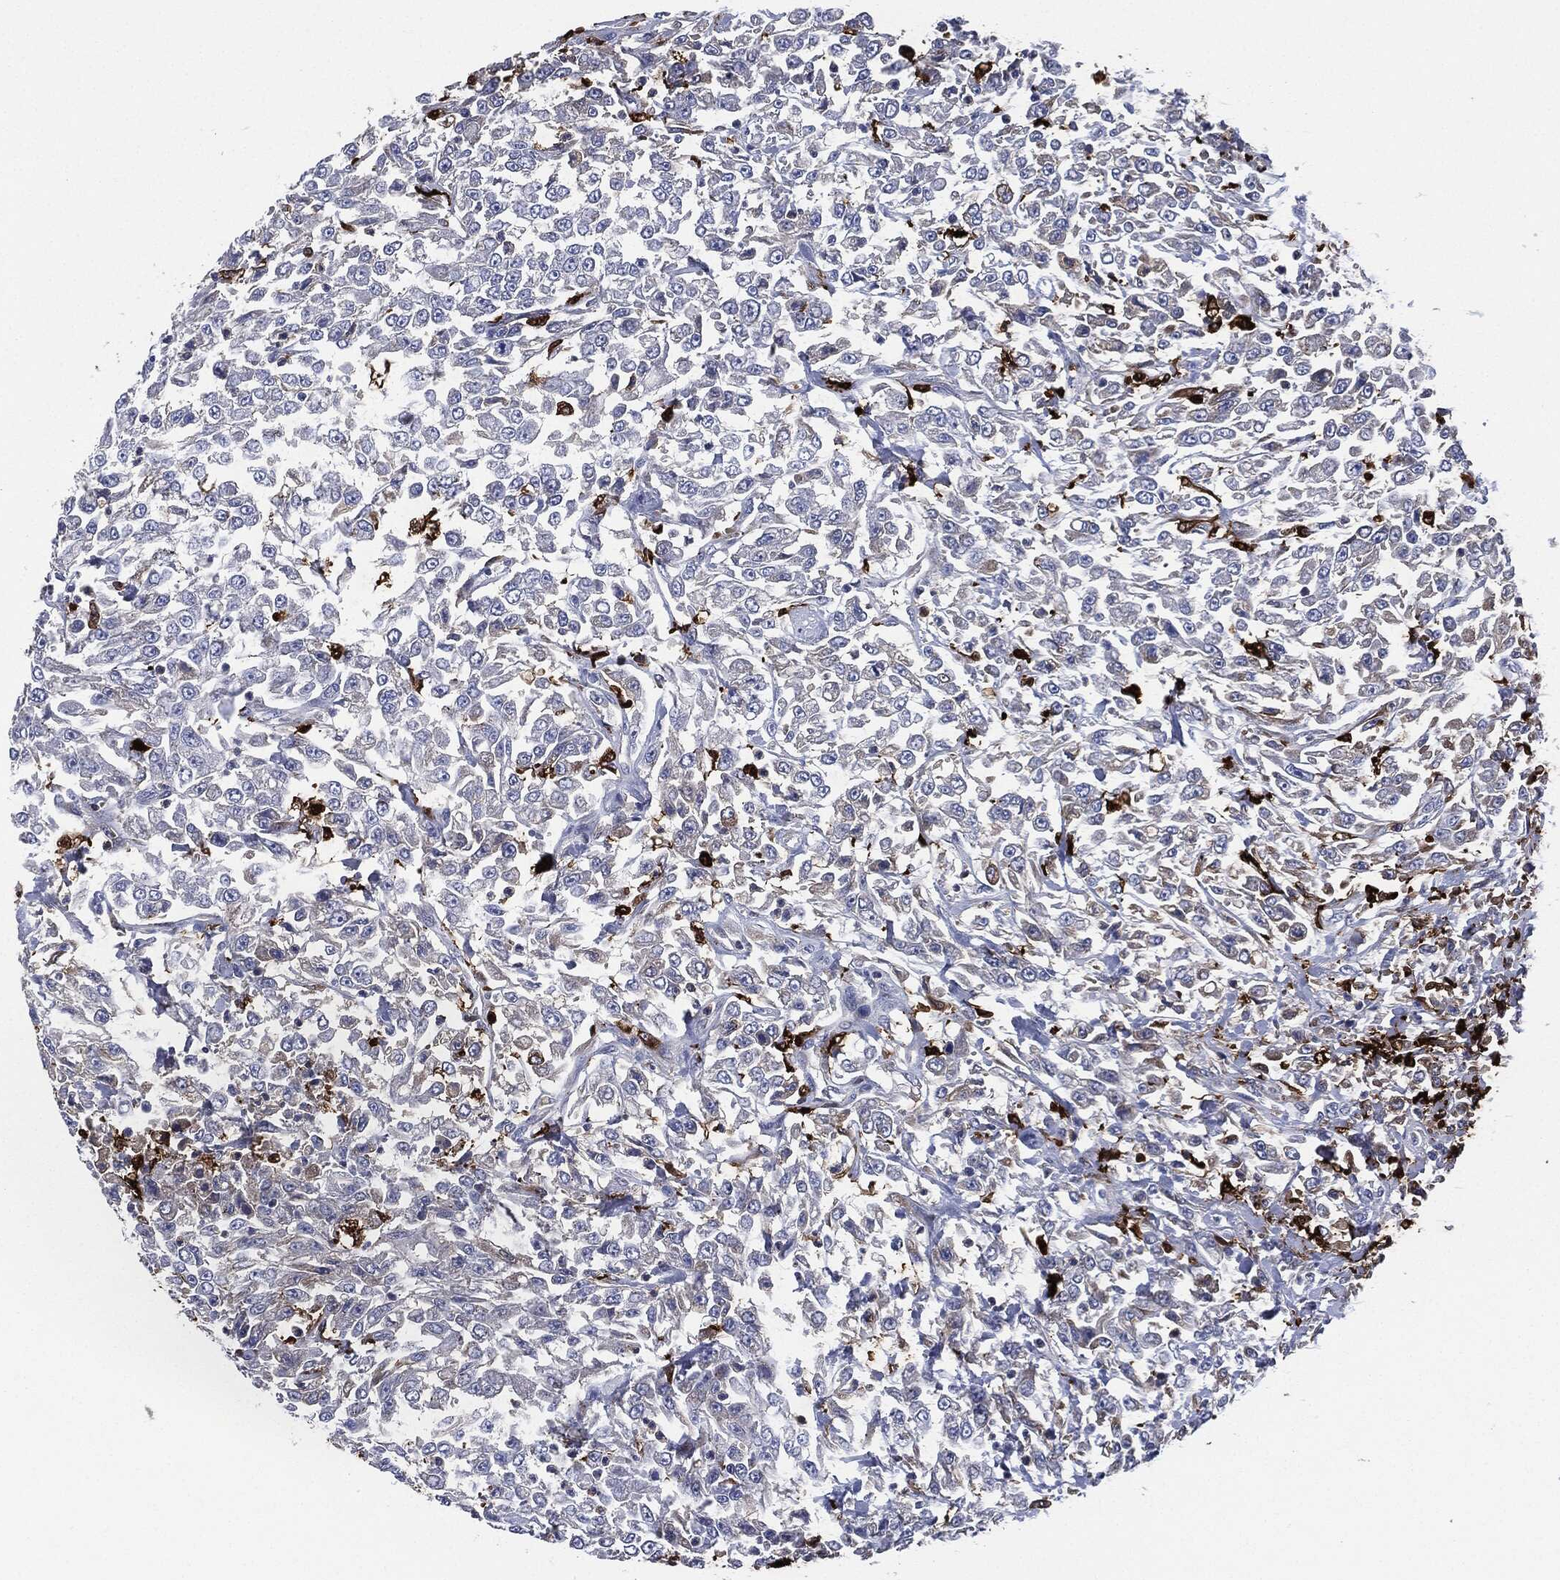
{"staining": {"intensity": "negative", "quantity": "none", "location": "none"}, "tissue": "urothelial cancer", "cell_type": "Tumor cells", "image_type": "cancer", "snomed": [{"axis": "morphology", "description": "Urothelial carcinoma, High grade"}, {"axis": "topography", "description": "Urinary bladder"}], "caption": "Human high-grade urothelial carcinoma stained for a protein using immunohistochemistry (IHC) displays no expression in tumor cells.", "gene": "TMEM11", "patient": {"sex": "male", "age": 46}}